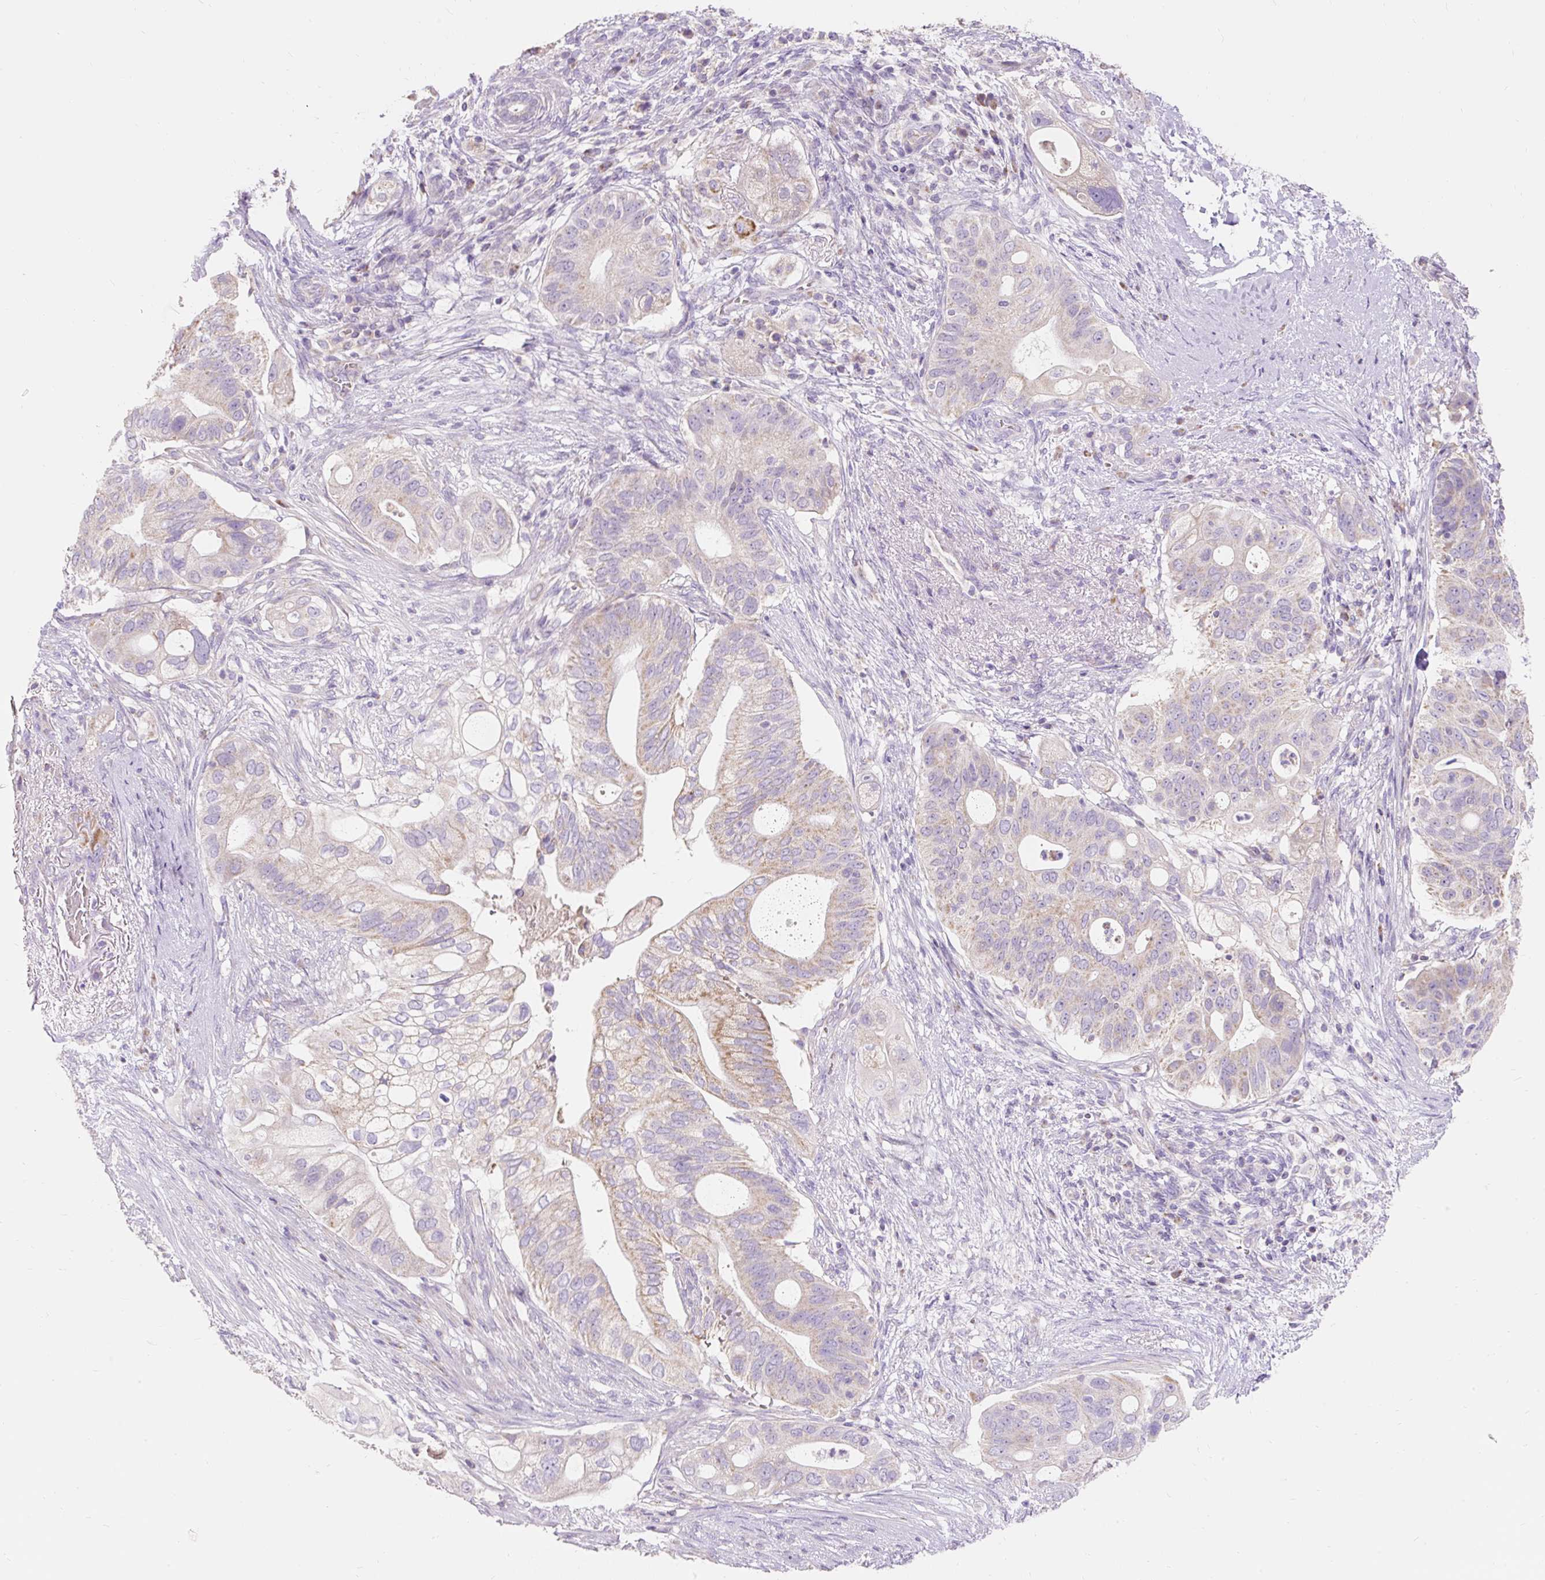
{"staining": {"intensity": "moderate", "quantity": "<25%", "location": "cytoplasmic/membranous"}, "tissue": "pancreatic cancer", "cell_type": "Tumor cells", "image_type": "cancer", "snomed": [{"axis": "morphology", "description": "Adenocarcinoma, NOS"}, {"axis": "topography", "description": "Pancreas"}], "caption": "An image showing moderate cytoplasmic/membranous expression in about <25% of tumor cells in pancreatic adenocarcinoma, as visualized by brown immunohistochemical staining.", "gene": "PMAIP1", "patient": {"sex": "female", "age": 72}}